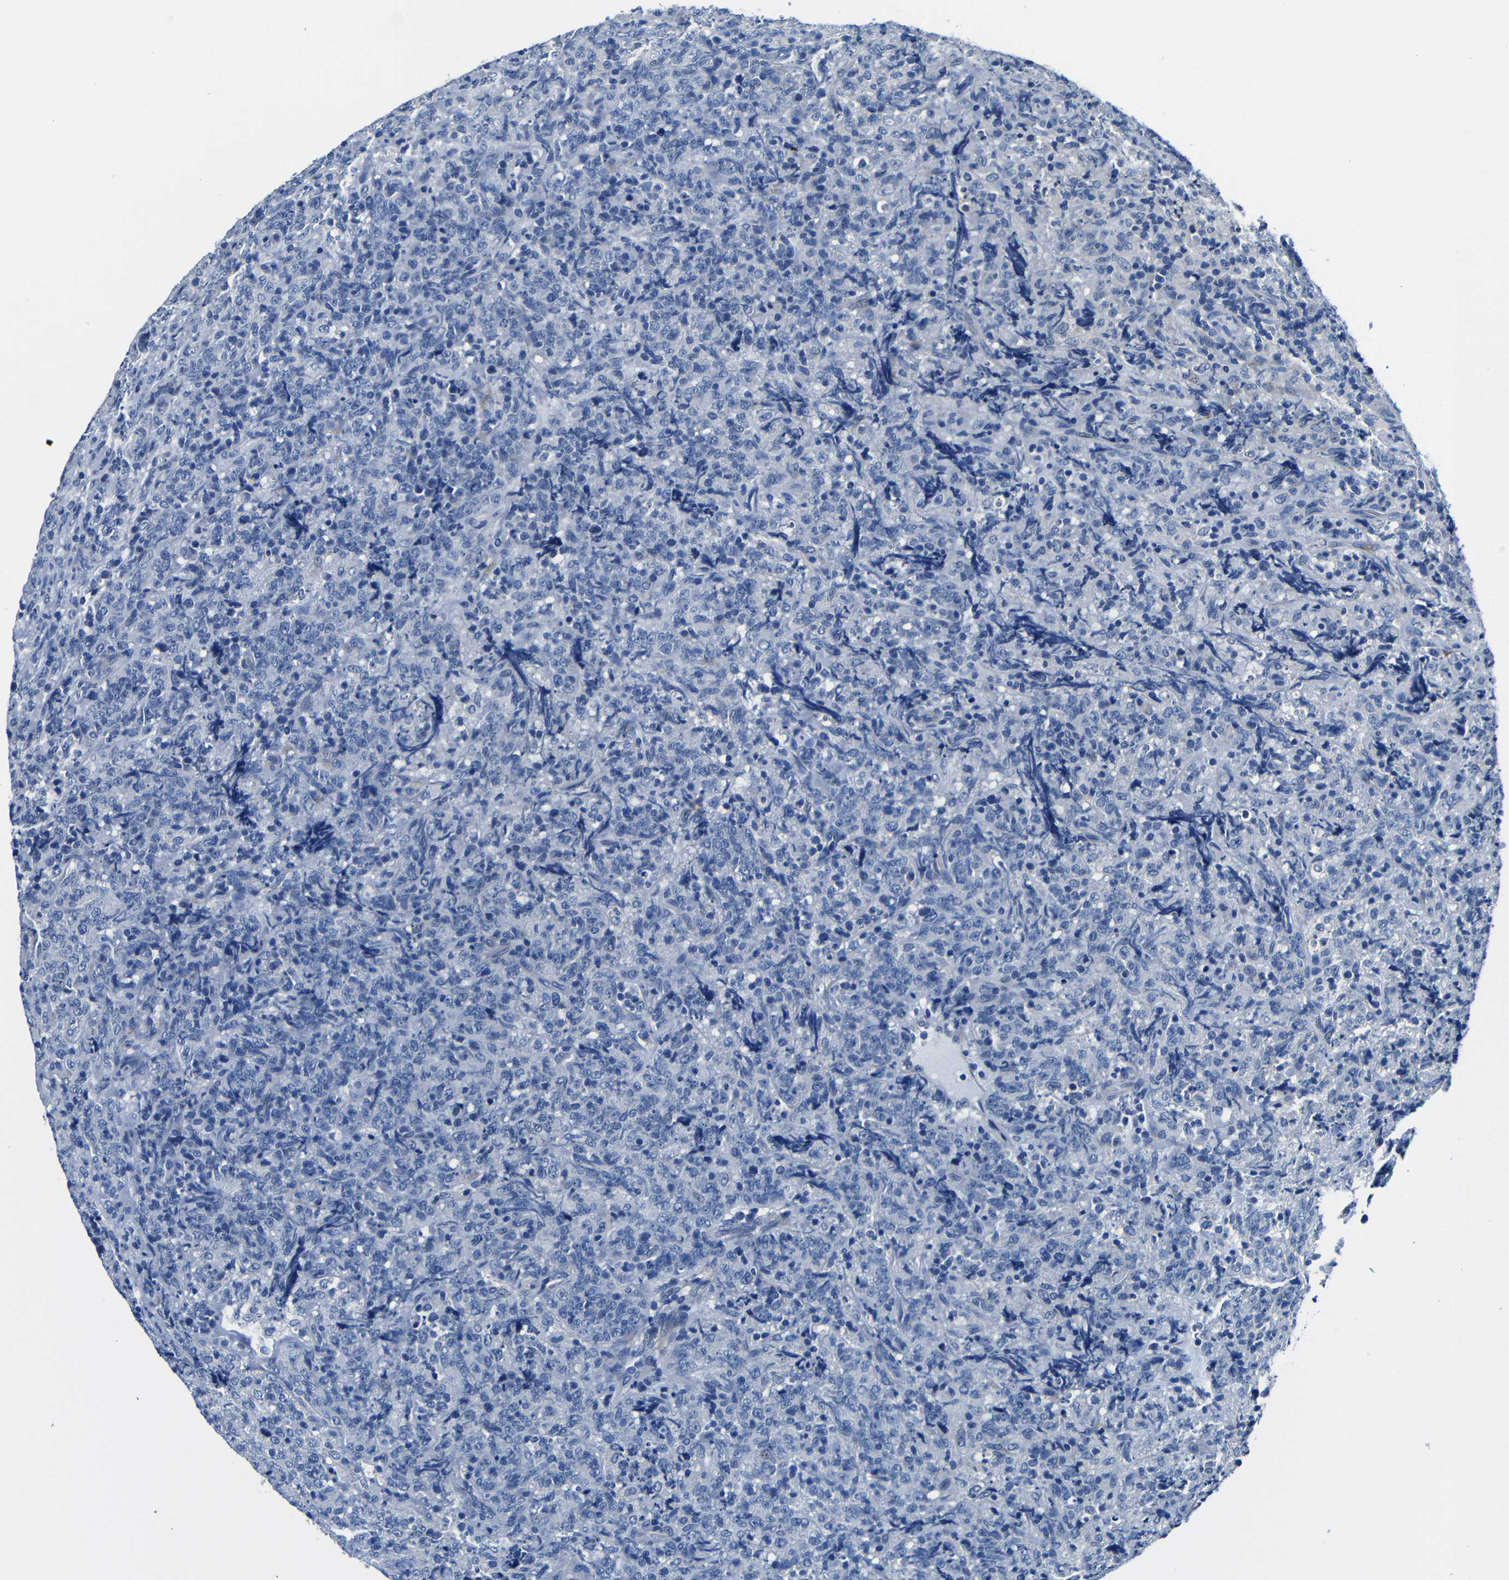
{"staining": {"intensity": "negative", "quantity": "none", "location": "none"}, "tissue": "lymphoma", "cell_type": "Tumor cells", "image_type": "cancer", "snomed": [{"axis": "morphology", "description": "Malignant lymphoma, non-Hodgkin's type, High grade"}, {"axis": "topography", "description": "Tonsil"}], "caption": "Lymphoma was stained to show a protein in brown. There is no significant positivity in tumor cells.", "gene": "TNFAIP1", "patient": {"sex": "female", "age": 36}}